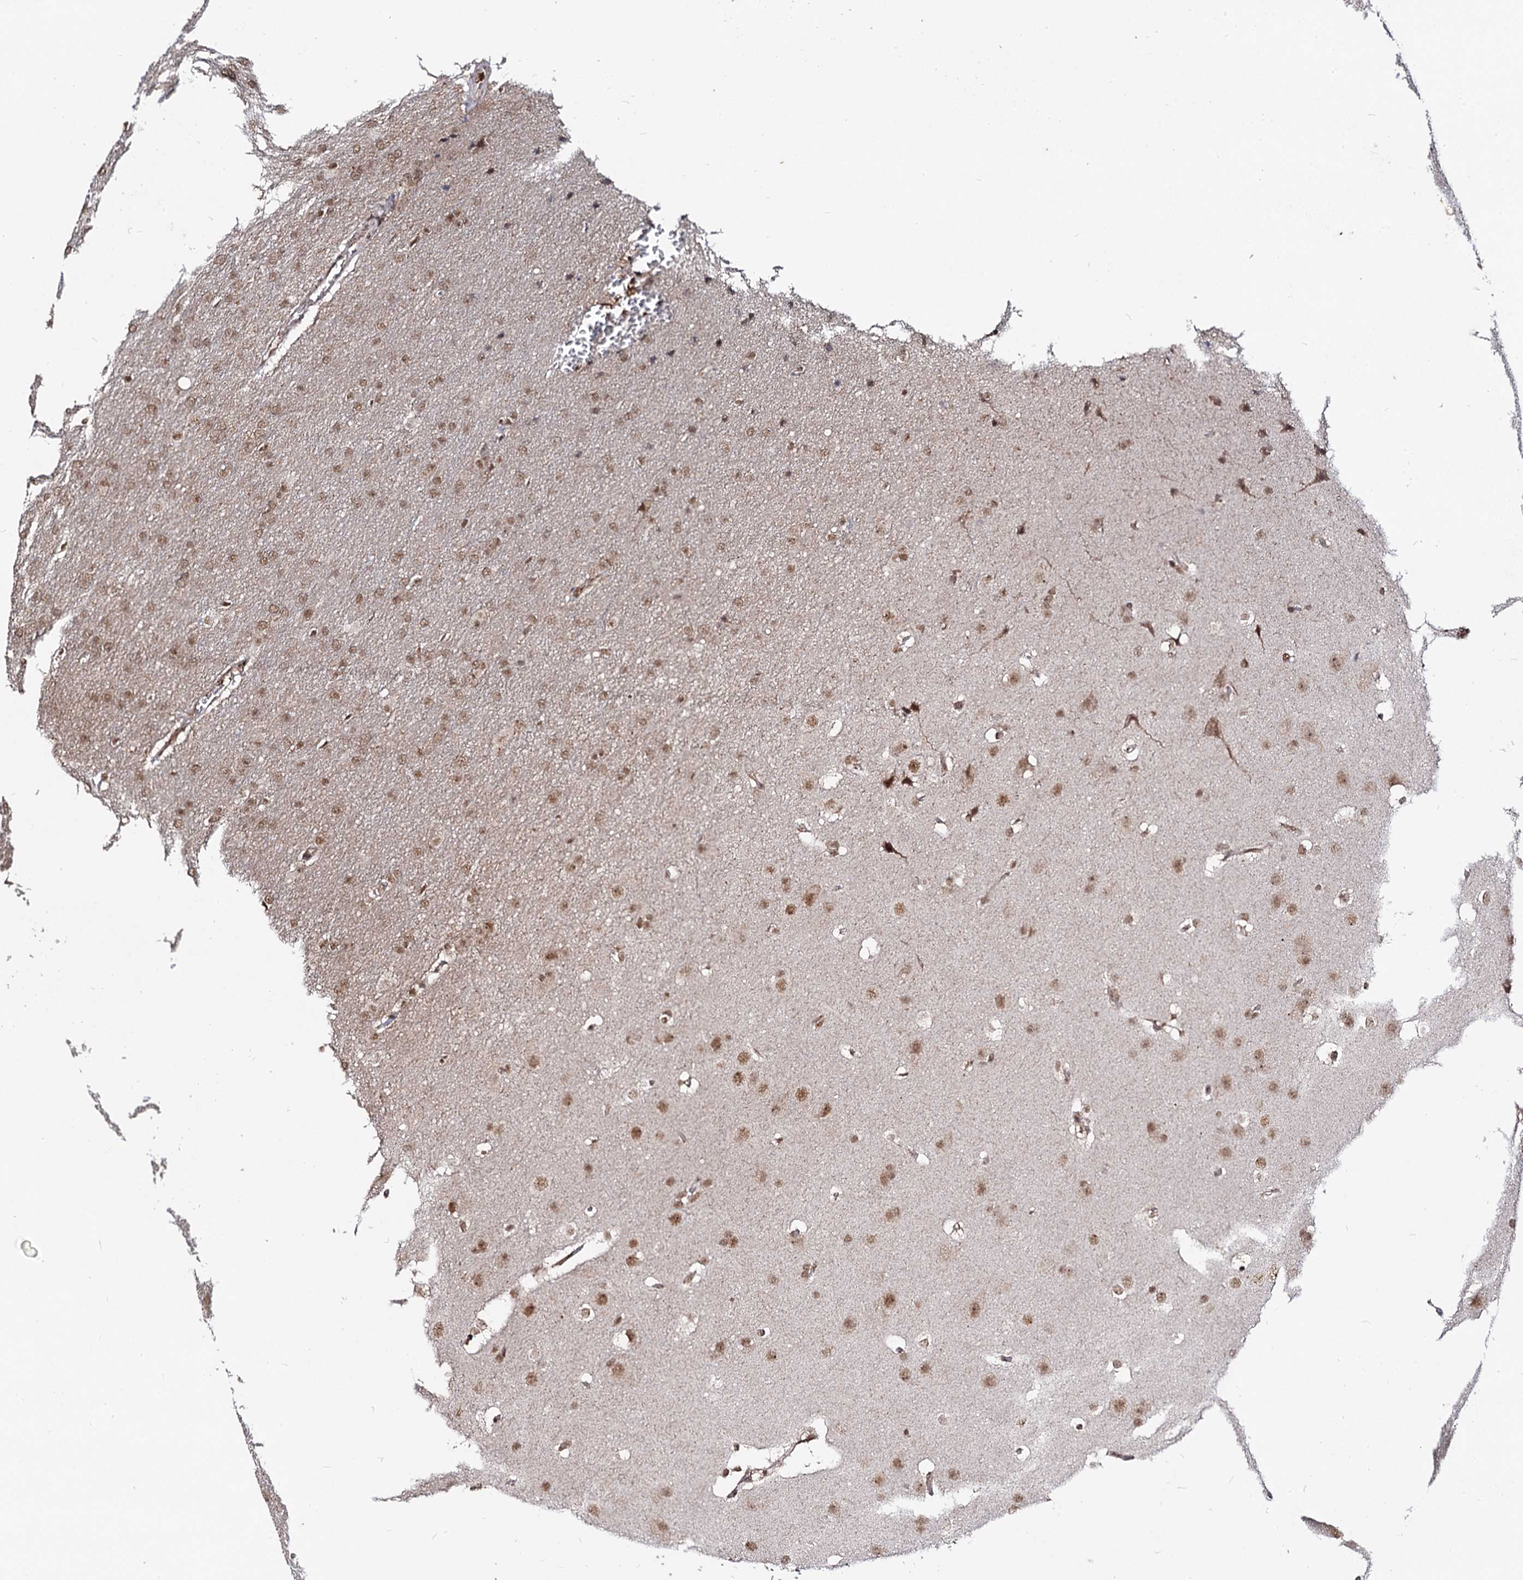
{"staining": {"intensity": "moderate", "quantity": ">75%", "location": "nuclear"}, "tissue": "glioma", "cell_type": "Tumor cells", "image_type": "cancer", "snomed": [{"axis": "morphology", "description": "Glioma, malignant, Low grade"}, {"axis": "topography", "description": "Brain"}], "caption": "Protein analysis of malignant glioma (low-grade) tissue displays moderate nuclear positivity in approximately >75% of tumor cells.", "gene": "SFSWAP", "patient": {"sex": "female", "age": 32}}